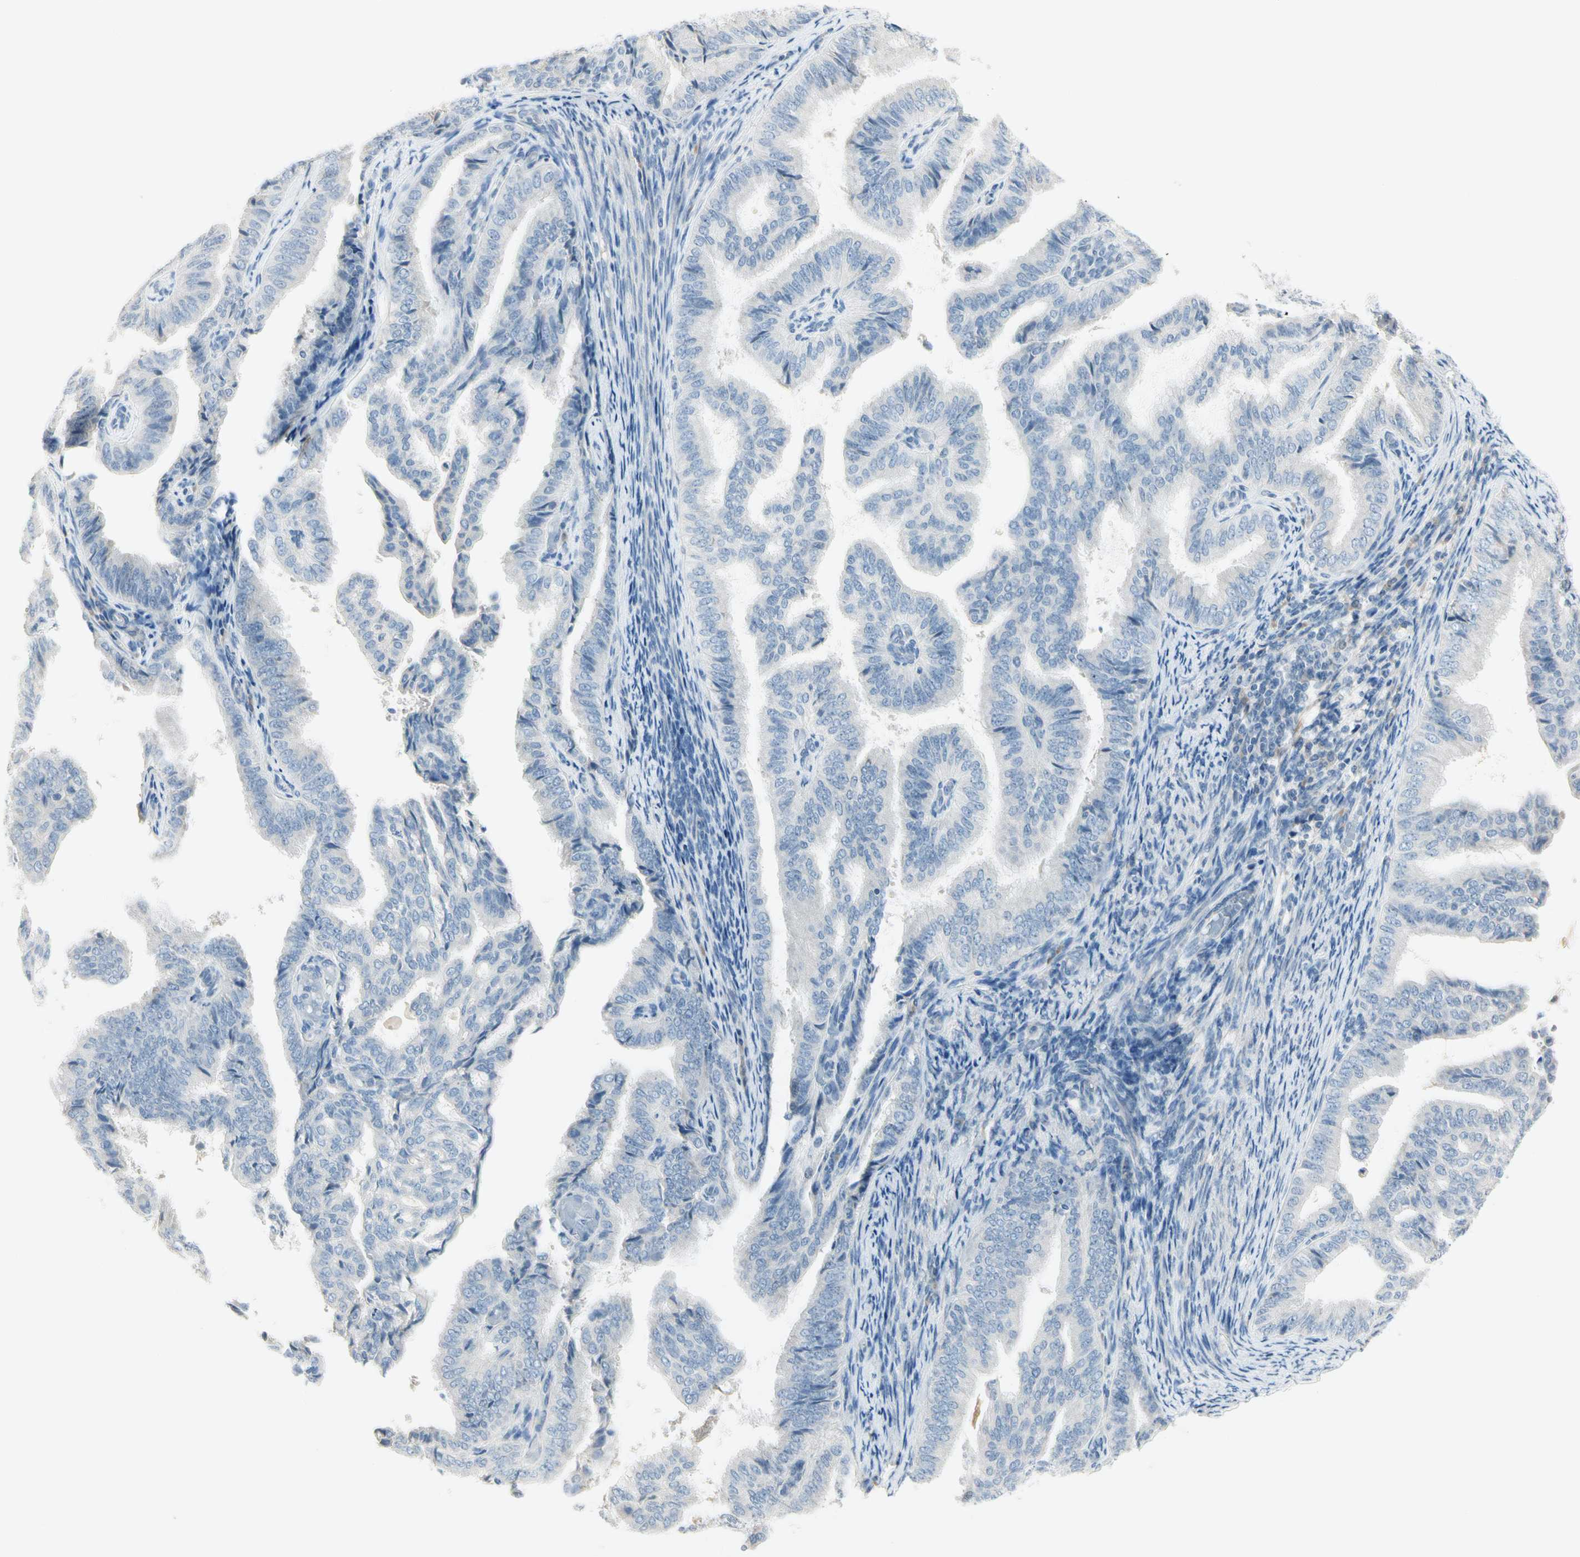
{"staining": {"intensity": "negative", "quantity": "none", "location": "none"}, "tissue": "endometrial cancer", "cell_type": "Tumor cells", "image_type": "cancer", "snomed": [{"axis": "morphology", "description": "Adenocarcinoma, NOS"}, {"axis": "topography", "description": "Endometrium"}], "caption": "The IHC photomicrograph has no significant expression in tumor cells of endometrial cancer tissue. (DAB IHC, high magnification).", "gene": "ALDH18A1", "patient": {"sex": "female", "age": 58}}